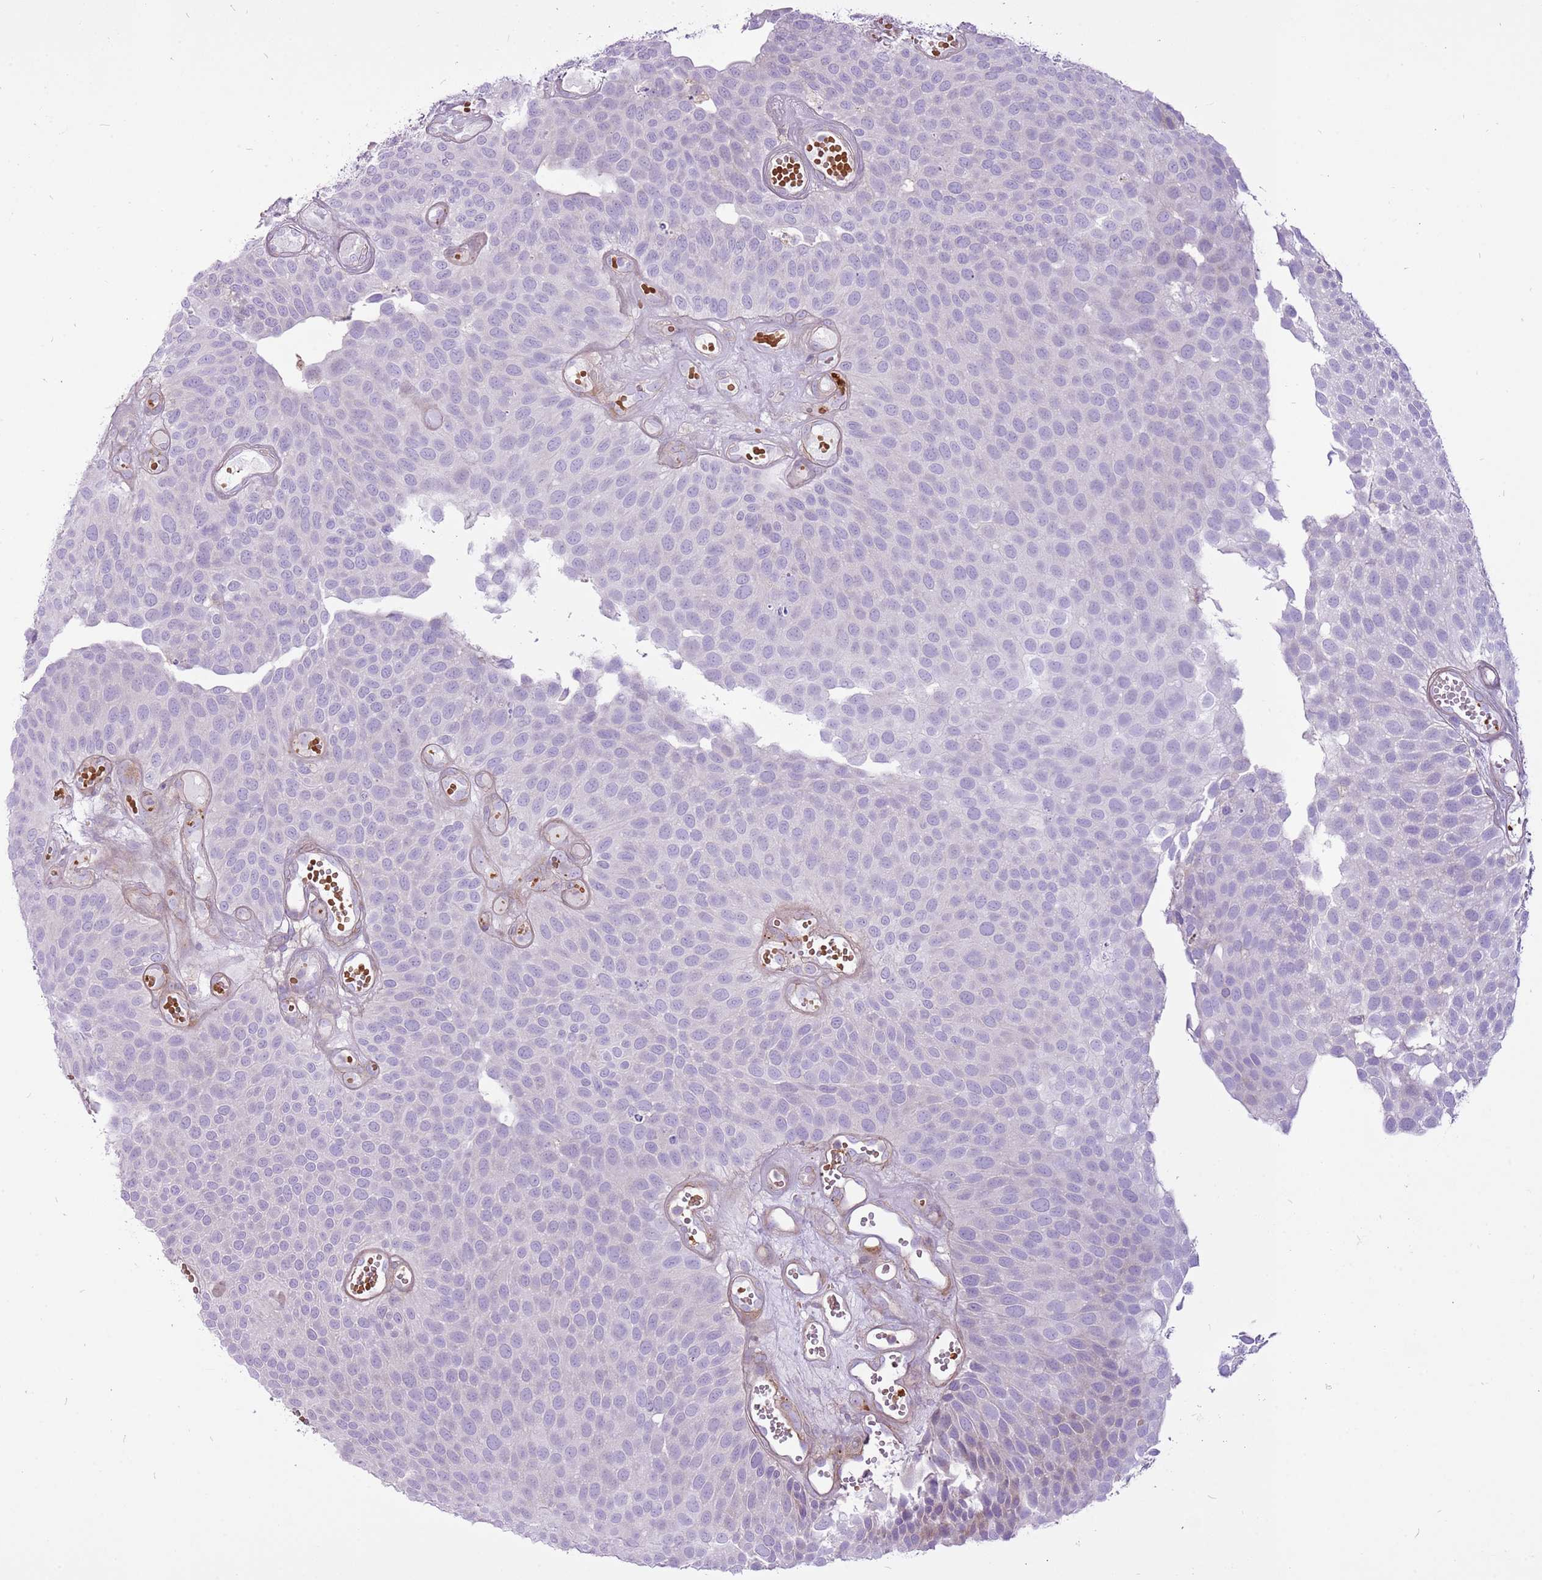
{"staining": {"intensity": "negative", "quantity": "none", "location": "none"}, "tissue": "urothelial cancer", "cell_type": "Tumor cells", "image_type": "cancer", "snomed": [{"axis": "morphology", "description": "Urothelial carcinoma, Low grade"}, {"axis": "topography", "description": "Urinary bladder"}], "caption": "Urothelial cancer was stained to show a protein in brown. There is no significant staining in tumor cells.", "gene": "CHAC2", "patient": {"sex": "male", "age": 89}}